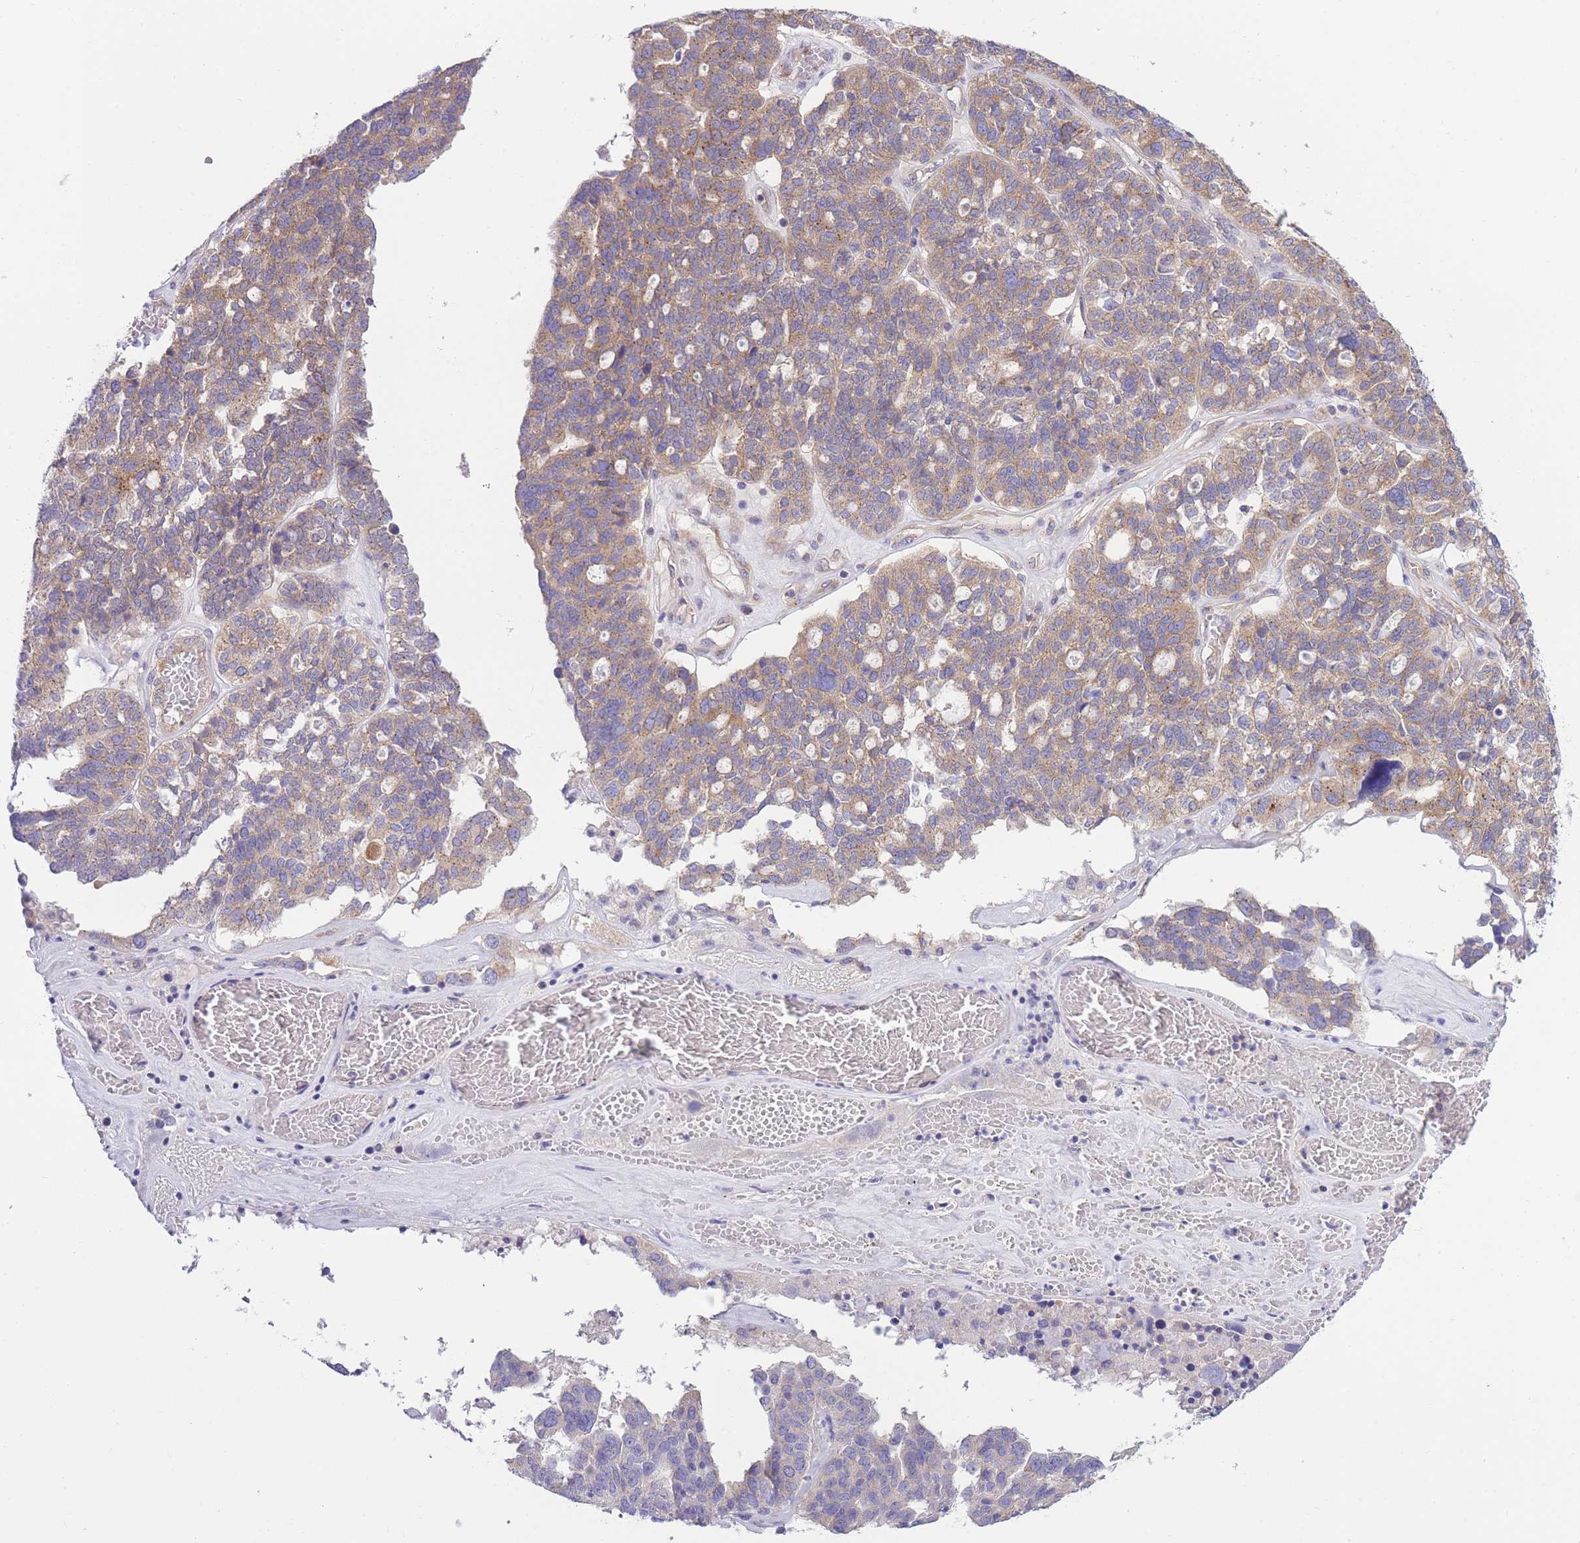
{"staining": {"intensity": "moderate", "quantity": ">75%", "location": "cytoplasmic/membranous"}, "tissue": "ovarian cancer", "cell_type": "Tumor cells", "image_type": "cancer", "snomed": [{"axis": "morphology", "description": "Cystadenocarcinoma, serous, NOS"}, {"axis": "topography", "description": "Ovary"}], "caption": "This photomicrograph shows immunohistochemistry staining of ovarian serous cystadenocarcinoma, with medium moderate cytoplasmic/membranous expression in approximately >75% of tumor cells.", "gene": "COPG2", "patient": {"sex": "female", "age": 59}}